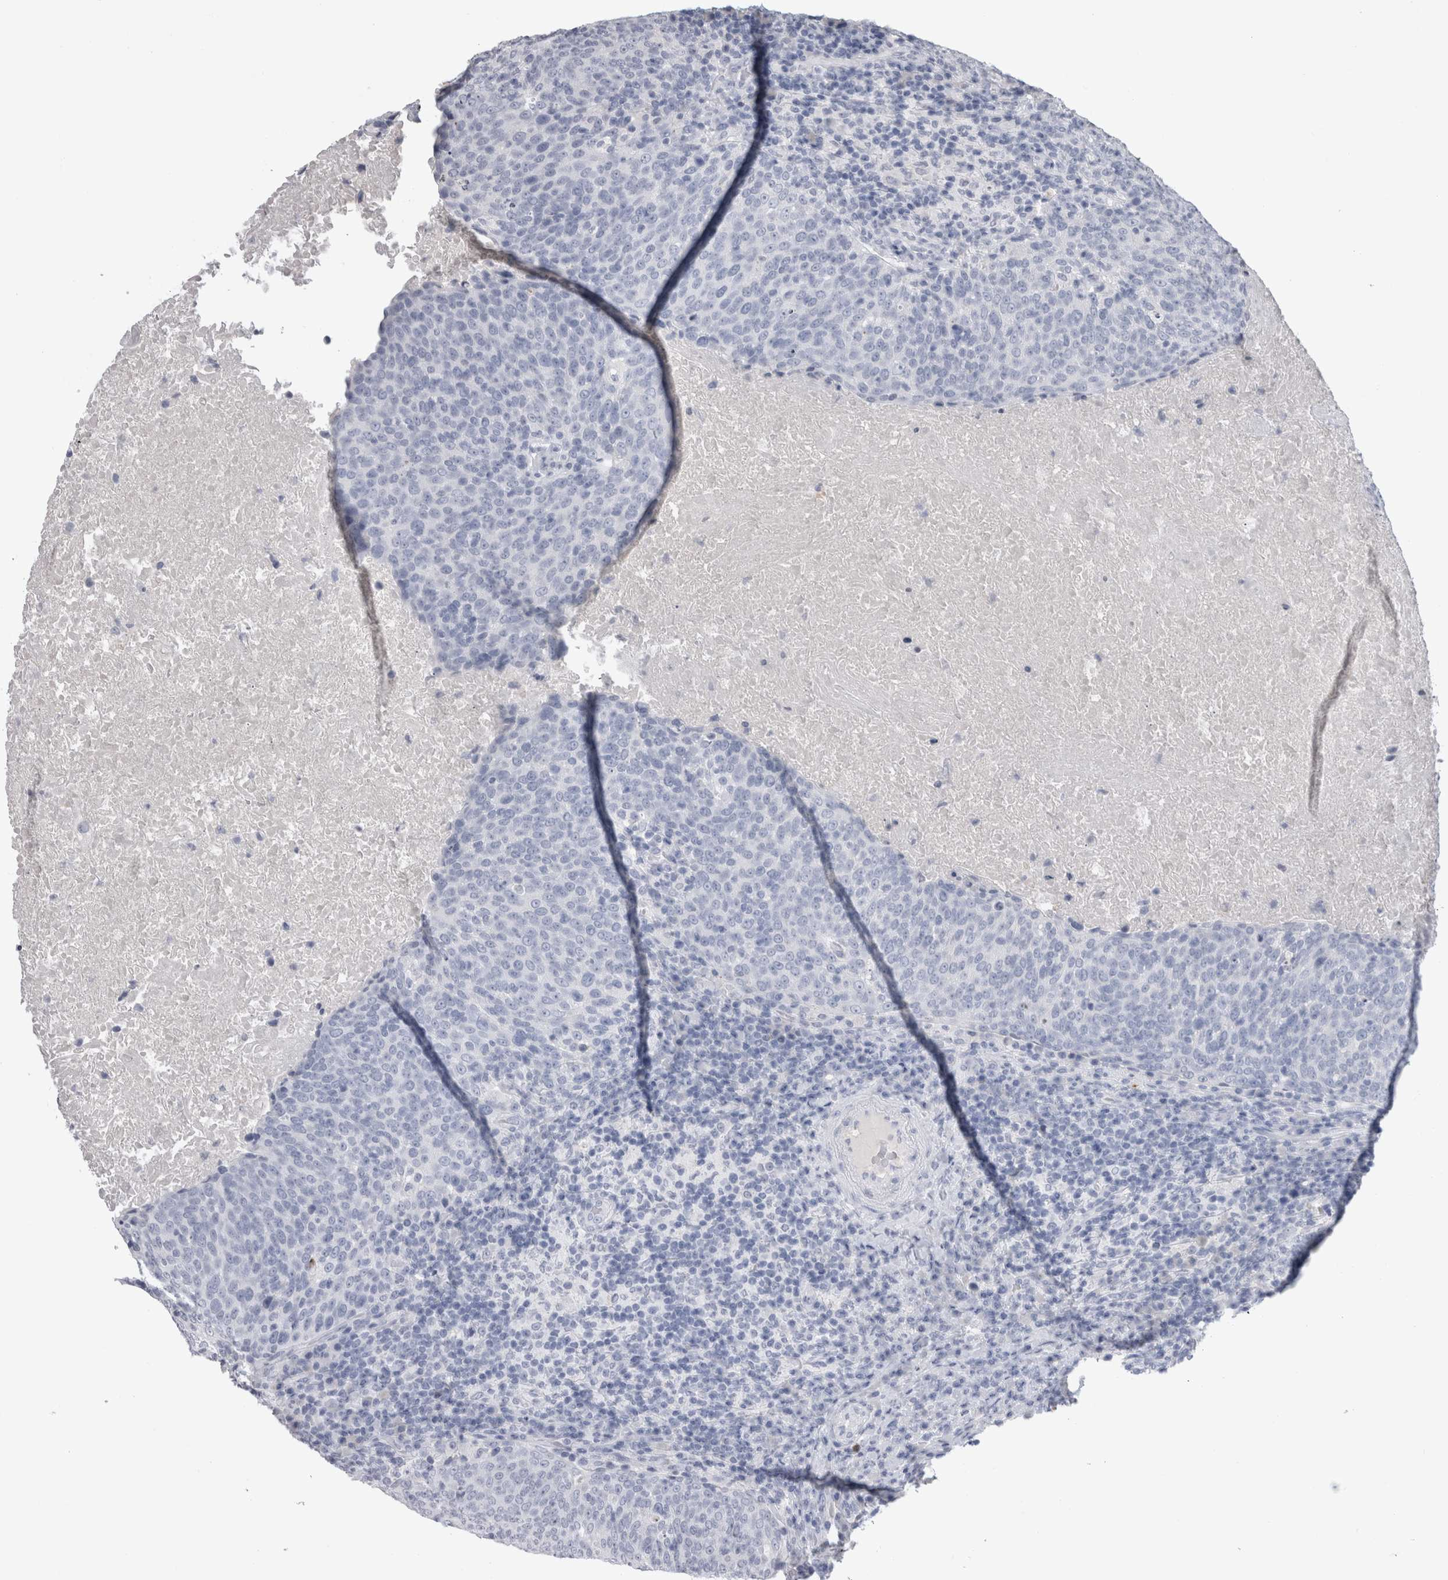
{"staining": {"intensity": "negative", "quantity": "none", "location": "none"}, "tissue": "head and neck cancer", "cell_type": "Tumor cells", "image_type": "cancer", "snomed": [{"axis": "morphology", "description": "Squamous cell carcinoma, NOS"}, {"axis": "morphology", "description": "Squamous cell carcinoma, metastatic, NOS"}, {"axis": "topography", "description": "Lymph node"}, {"axis": "topography", "description": "Head-Neck"}], "caption": "Protein analysis of head and neck cancer (squamous cell carcinoma) shows no significant staining in tumor cells.", "gene": "ADAM2", "patient": {"sex": "male", "age": 62}}